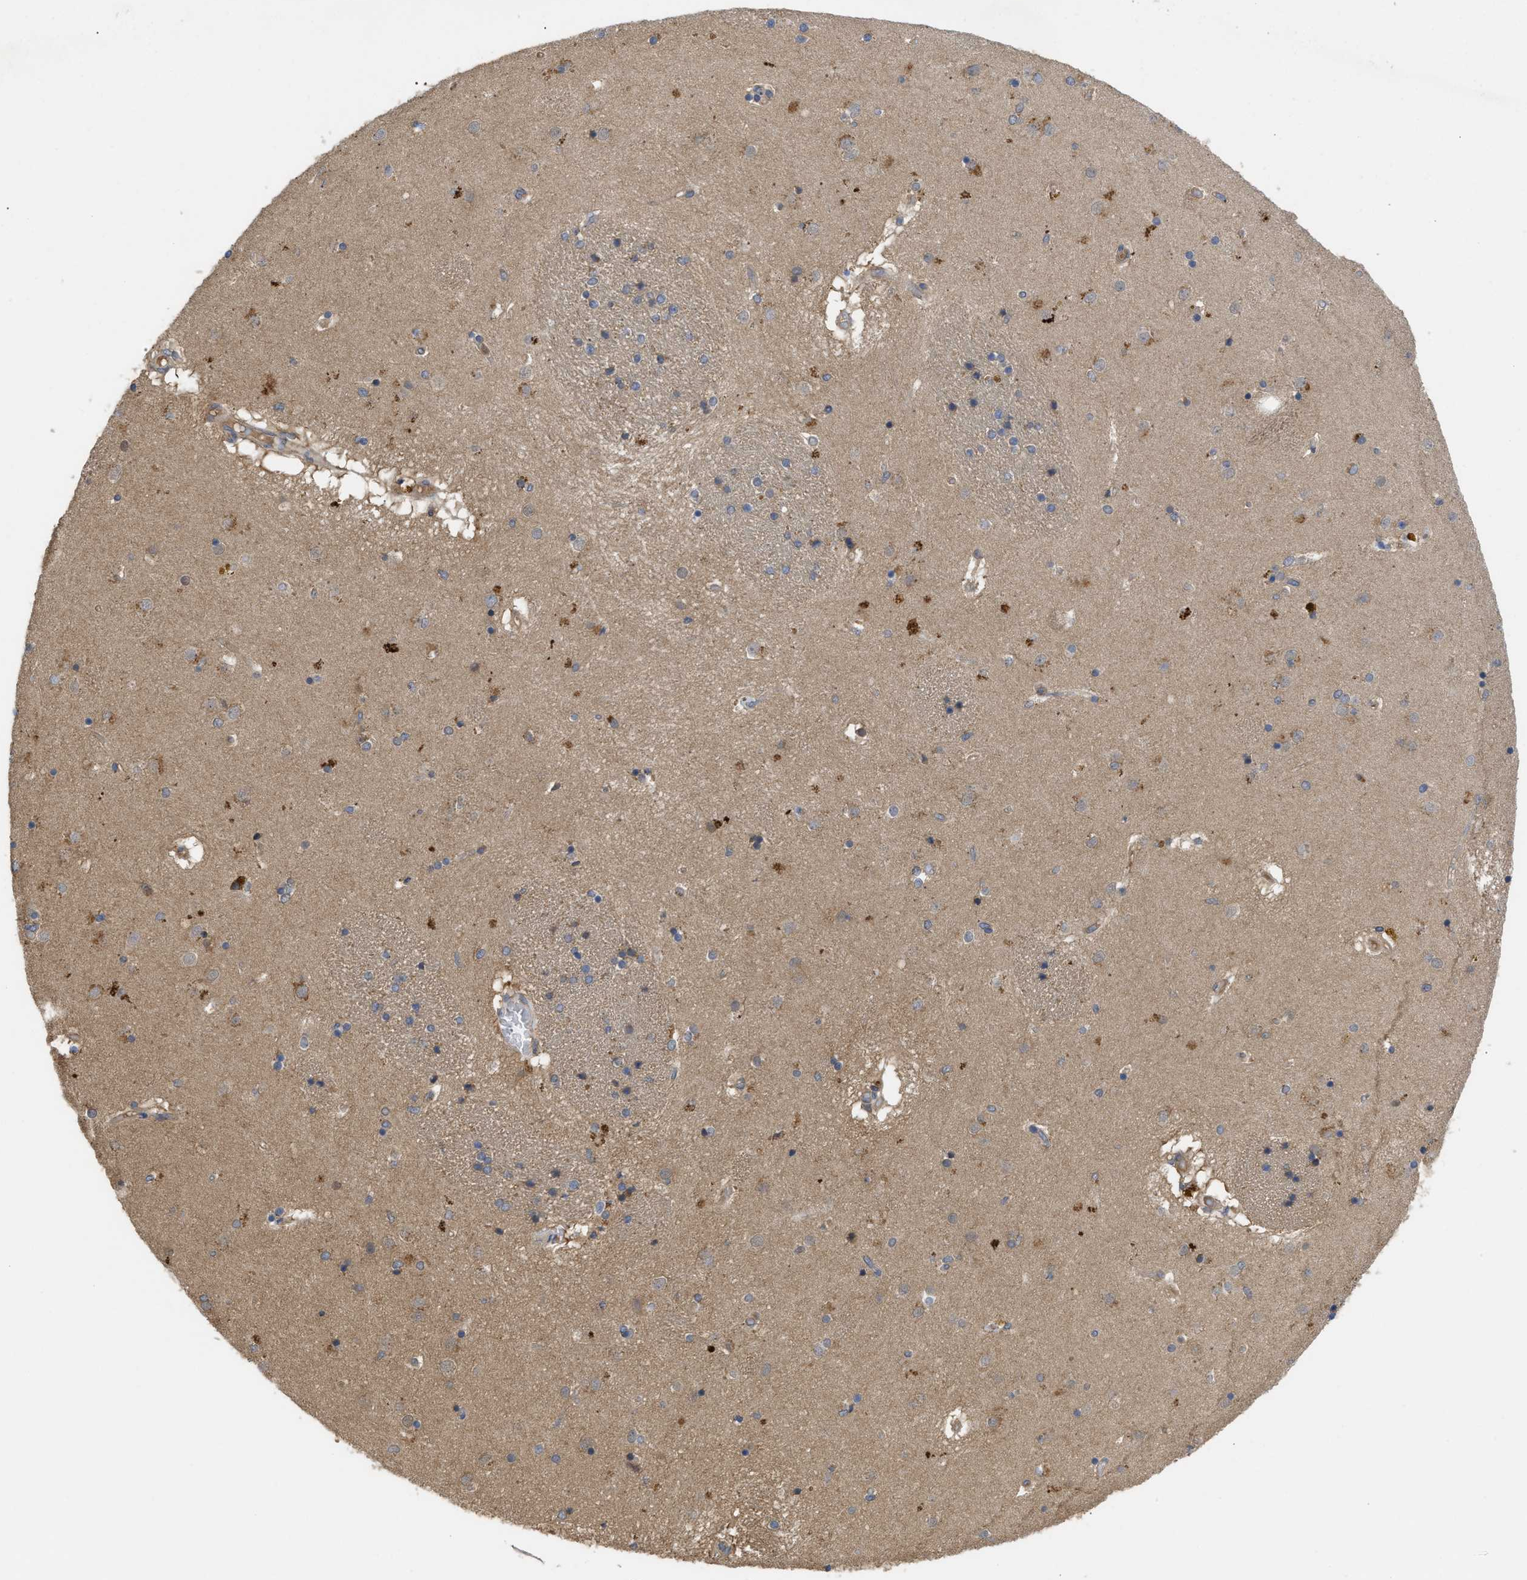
{"staining": {"intensity": "weak", "quantity": "<25%", "location": "cytoplasmic/membranous"}, "tissue": "caudate", "cell_type": "Glial cells", "image_type": "normal", "snomed": [{"axis": "morphology", "description": "Normal tissue, NOS"}, {"axis": "topography", "description": "Lateral ventricle wall"}], "caption": "Micrograph shows no significant protein staining in glial cells of normal caudate.", "gene": "RNF216", "patient": {"sex": "male", "age": 70}}